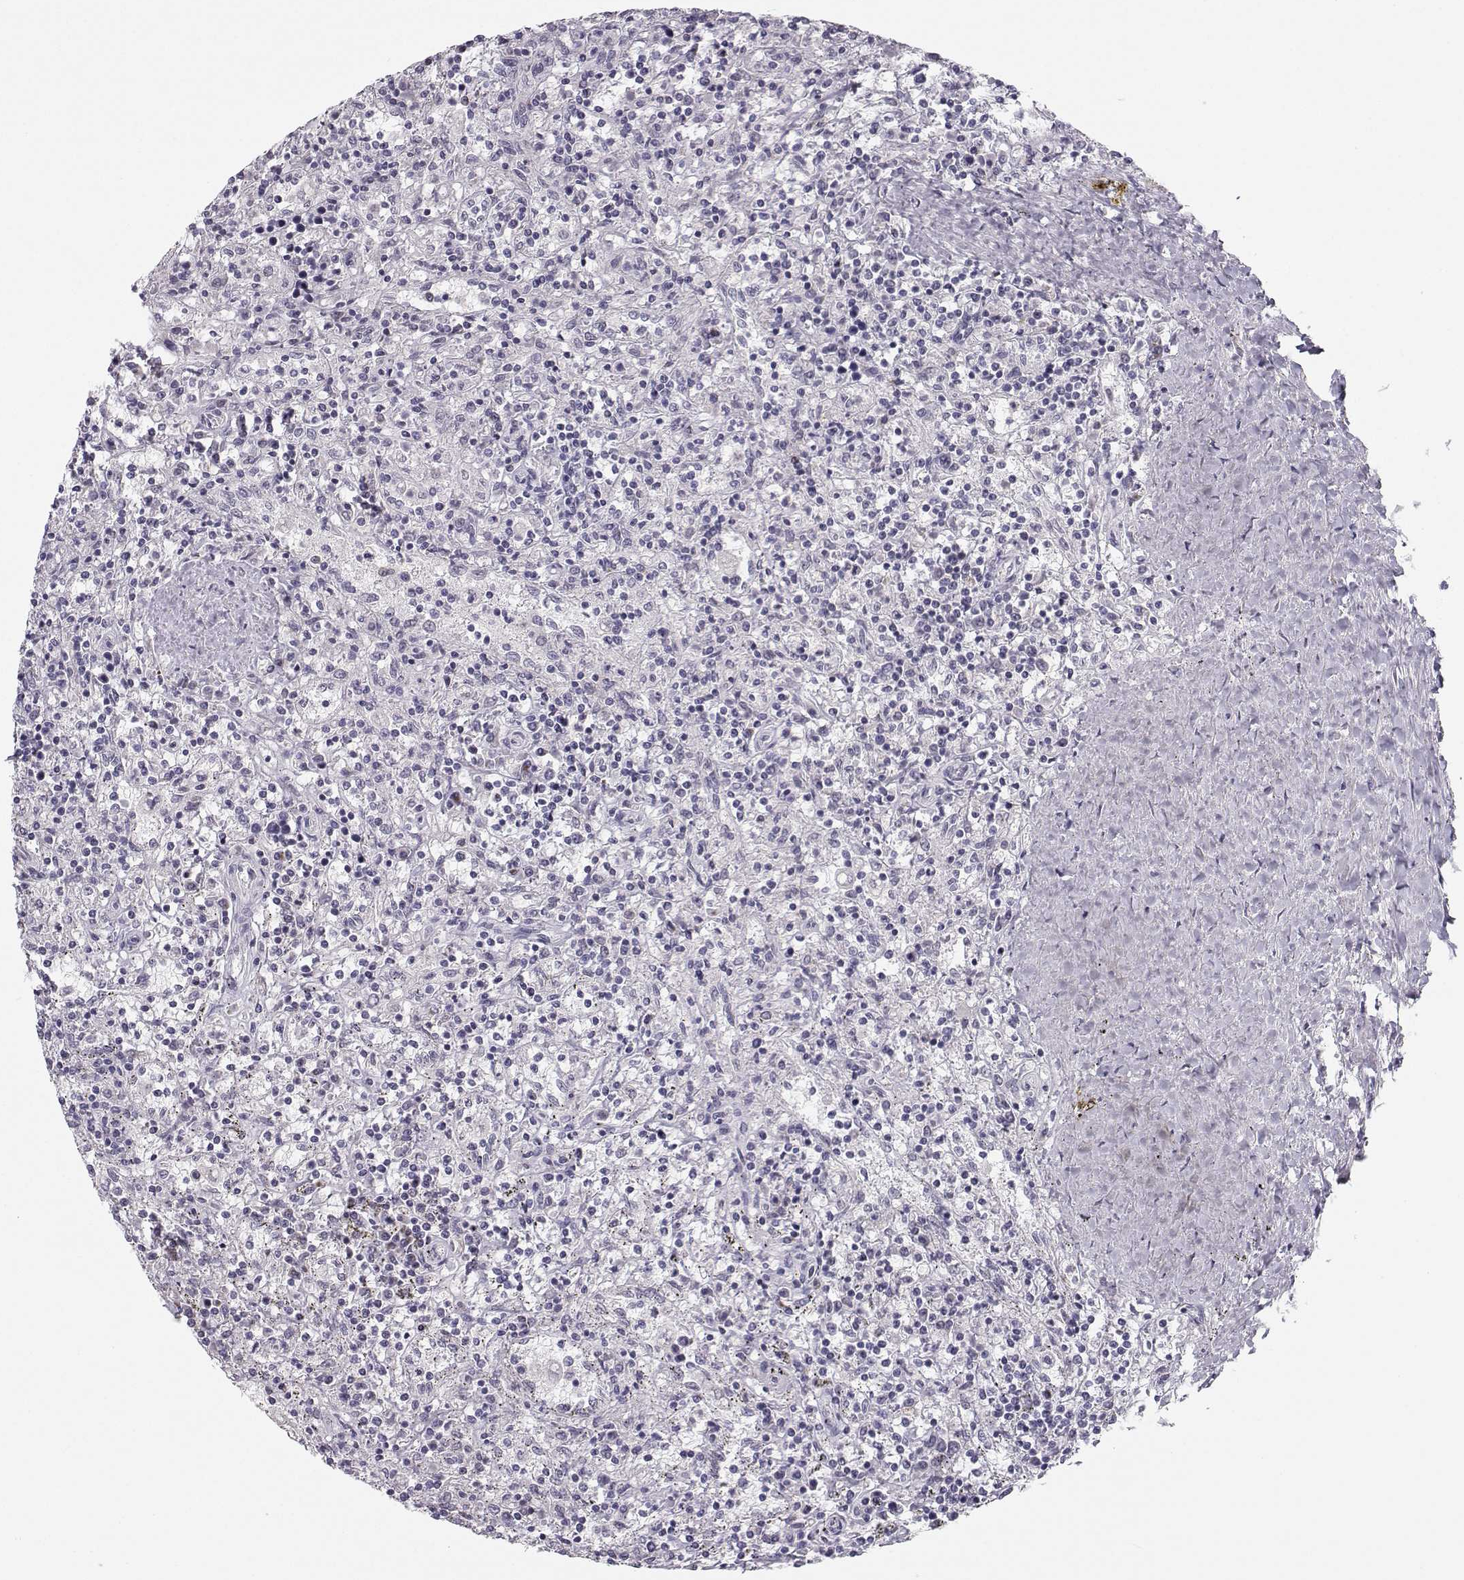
{"staining": {"intensity": "negative", "quantity": "none", "location": "none"}, "tissue": "lymphoma", "cell_type": "Tumor cells", "image_type": "cancer", "snomed": [{"axis": "morphology", "description": "Malignant lymphoma, non-Hodgkin's type, Low grade"}, {"axis": "topography", "description": "Spleen"}], "caption": "IHC of human low-grade malignant lymphoma, non-Hodgkin's type reveals no staining in tumor cells. The staining was performed using DAB (3,3'-diaminobenzidine) to visualize the protein expression in brown, while the nuclei were stained in blue with hematoxylin (Magnification: 20x).", "gene": "HTR7", "patient": {"sex": "male", "age": 62}}